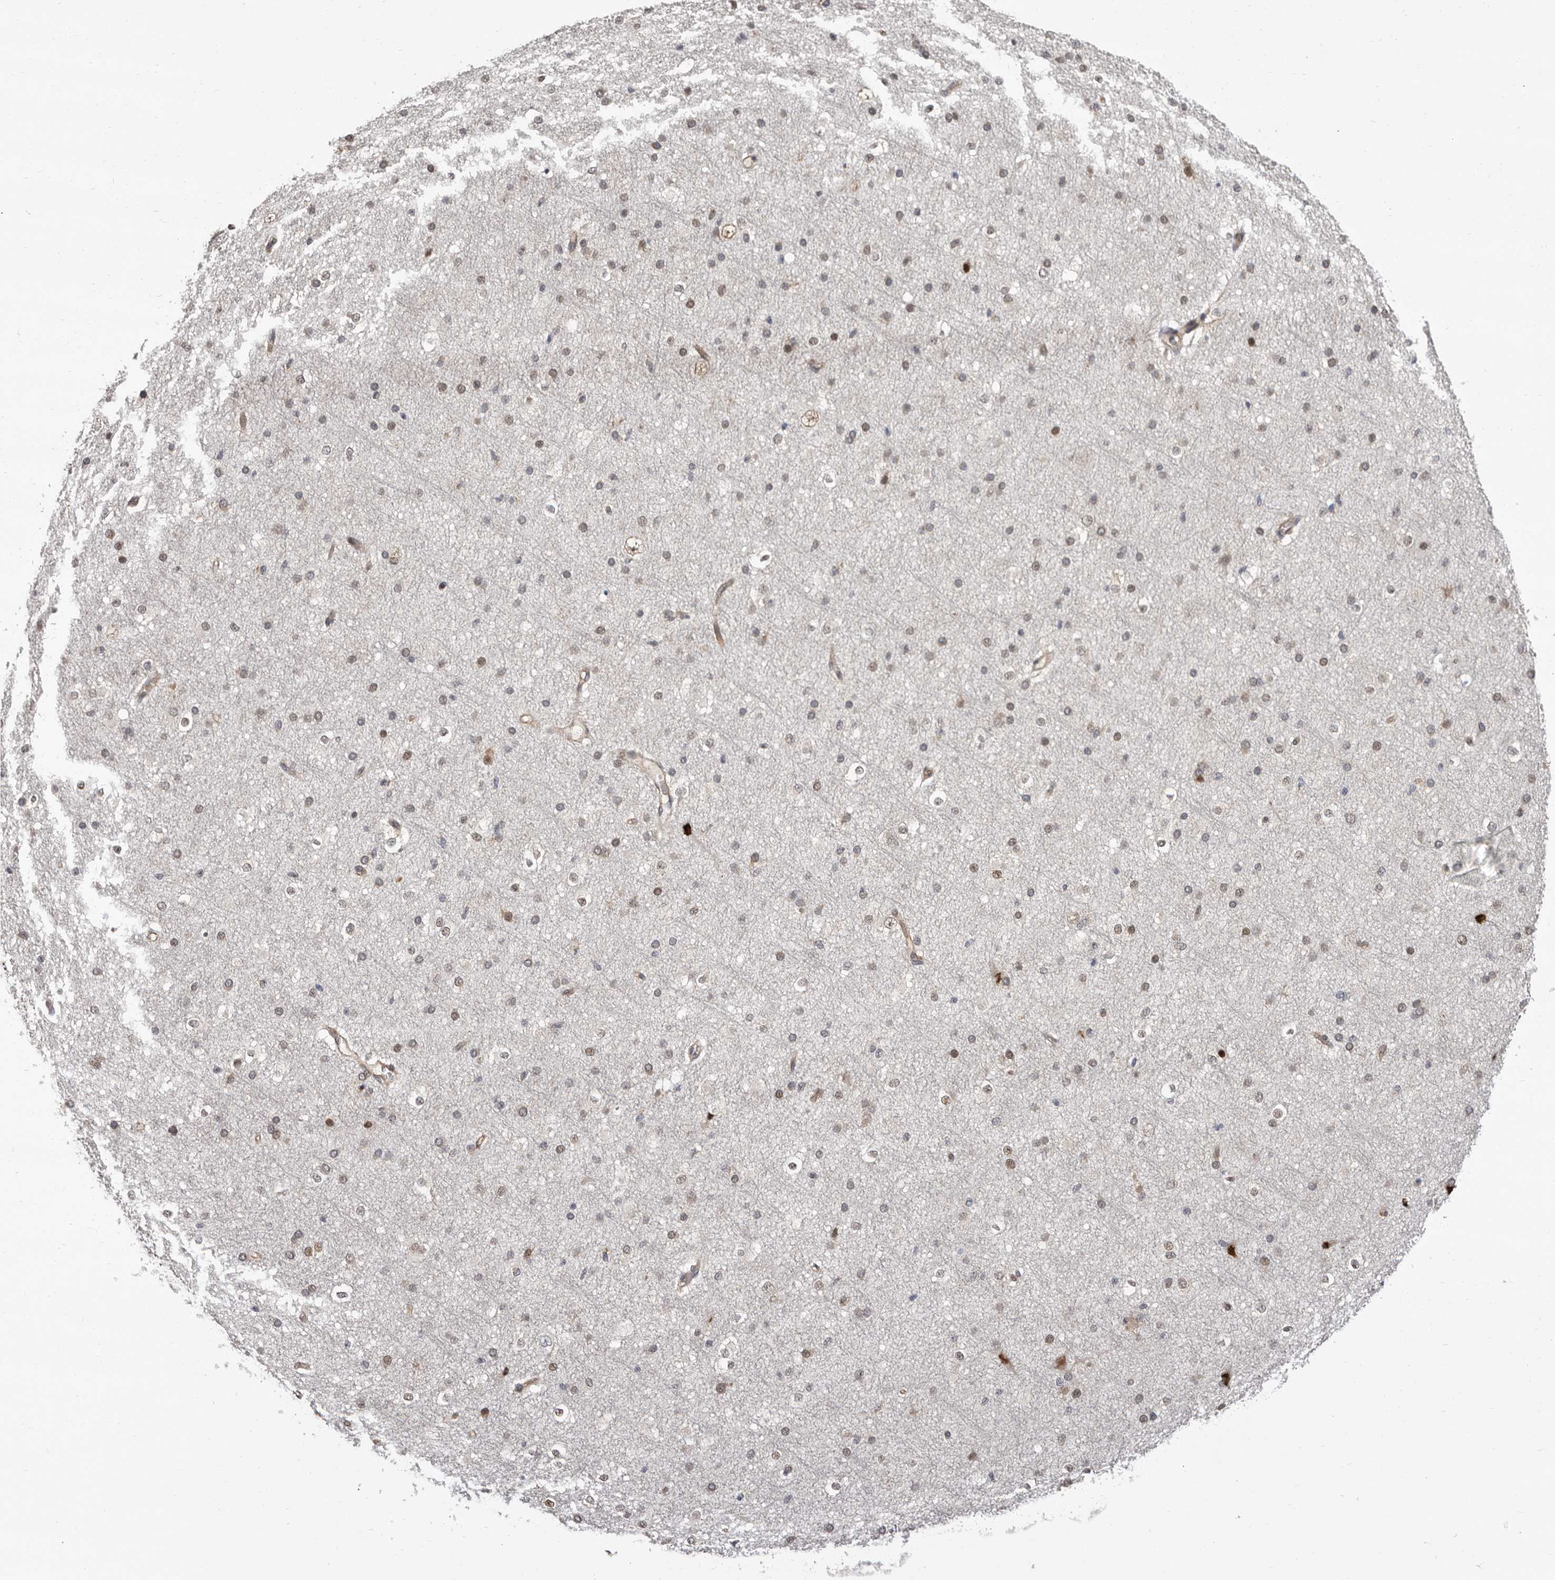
{"staining": {"intensity": "moderate", "quantity": "25%-75%", "location": "cytoplasmic/membranous"}, "tissue": "cerebral cortex", "cell_type": "Endothelial cells", "image_type": "normal", "snomed": [{"axis": "morphology", "description": "Normal tissue, NOS"}, {"axis": "morphology", "description": "Developmental malformation"}, {"axis": "topography", "description": "Cerebral cortex"}], "caption": "A medium amount of moderate cytoplasmic/membranous staining is identified in approximately 25%-75% of endothelial cells in normal cerebral cortex.", "gene": "GLRX3", "patient": {"sex": "female", "age": 30}}